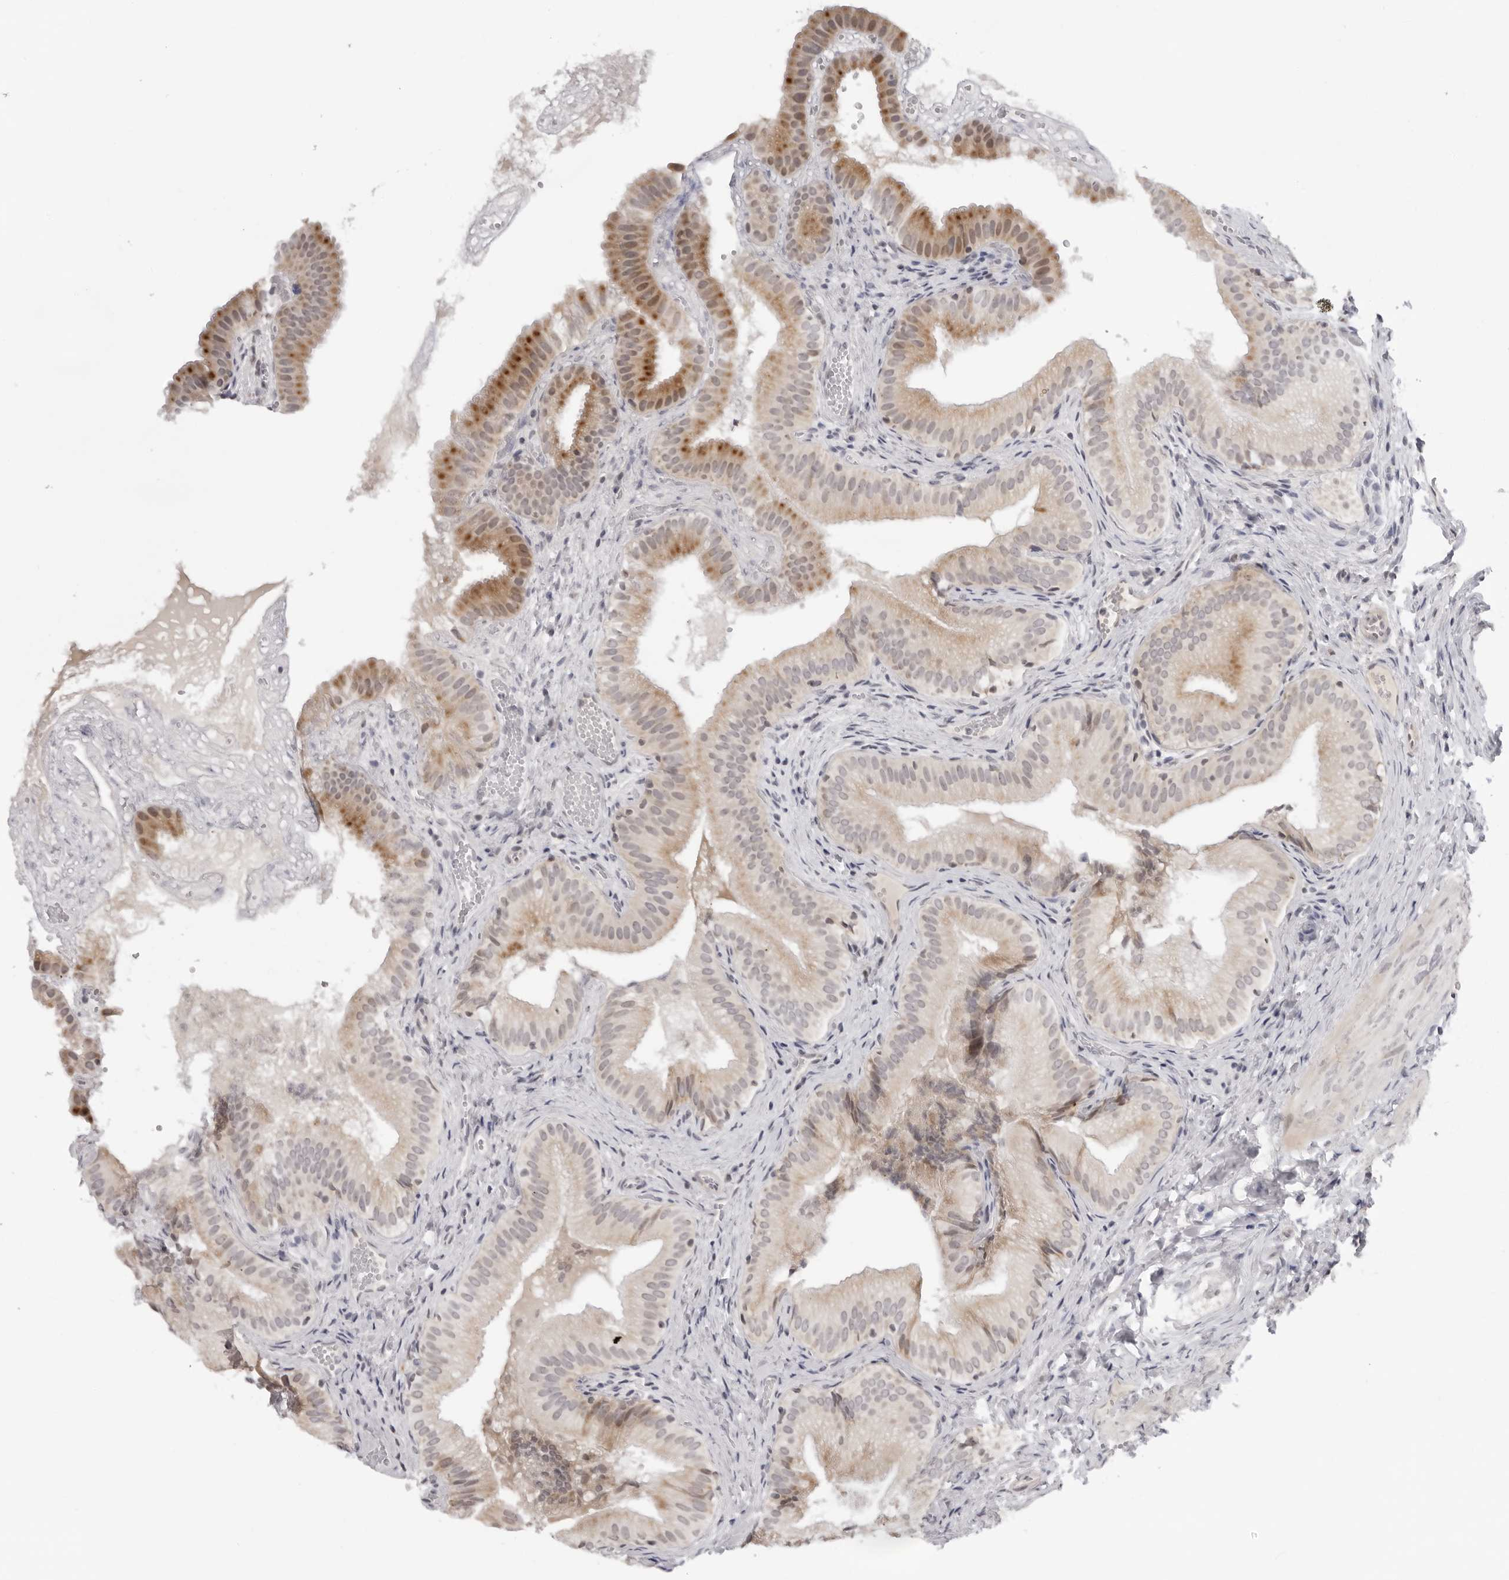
{"staining": {"intensity": "moderate", "quantity": "25%-75%", "location": "cytoplasmic/membranous"}, "tissue": "gallbladder", "cell_type": "Glandular cells", "image_type": "normal", "snomed": [{"axis": "morphology", "description": "Normal tissue, NOS"}, {"axis": "topography", "description": "Gallbladder"}], "caption": "The immunohistochemical stain highlights moderate cytoplasmic/membranous staining in glandular cells of normal gallbladder.", "gene": "ACP6", "patient": {"sex": "female", "age": 30}}